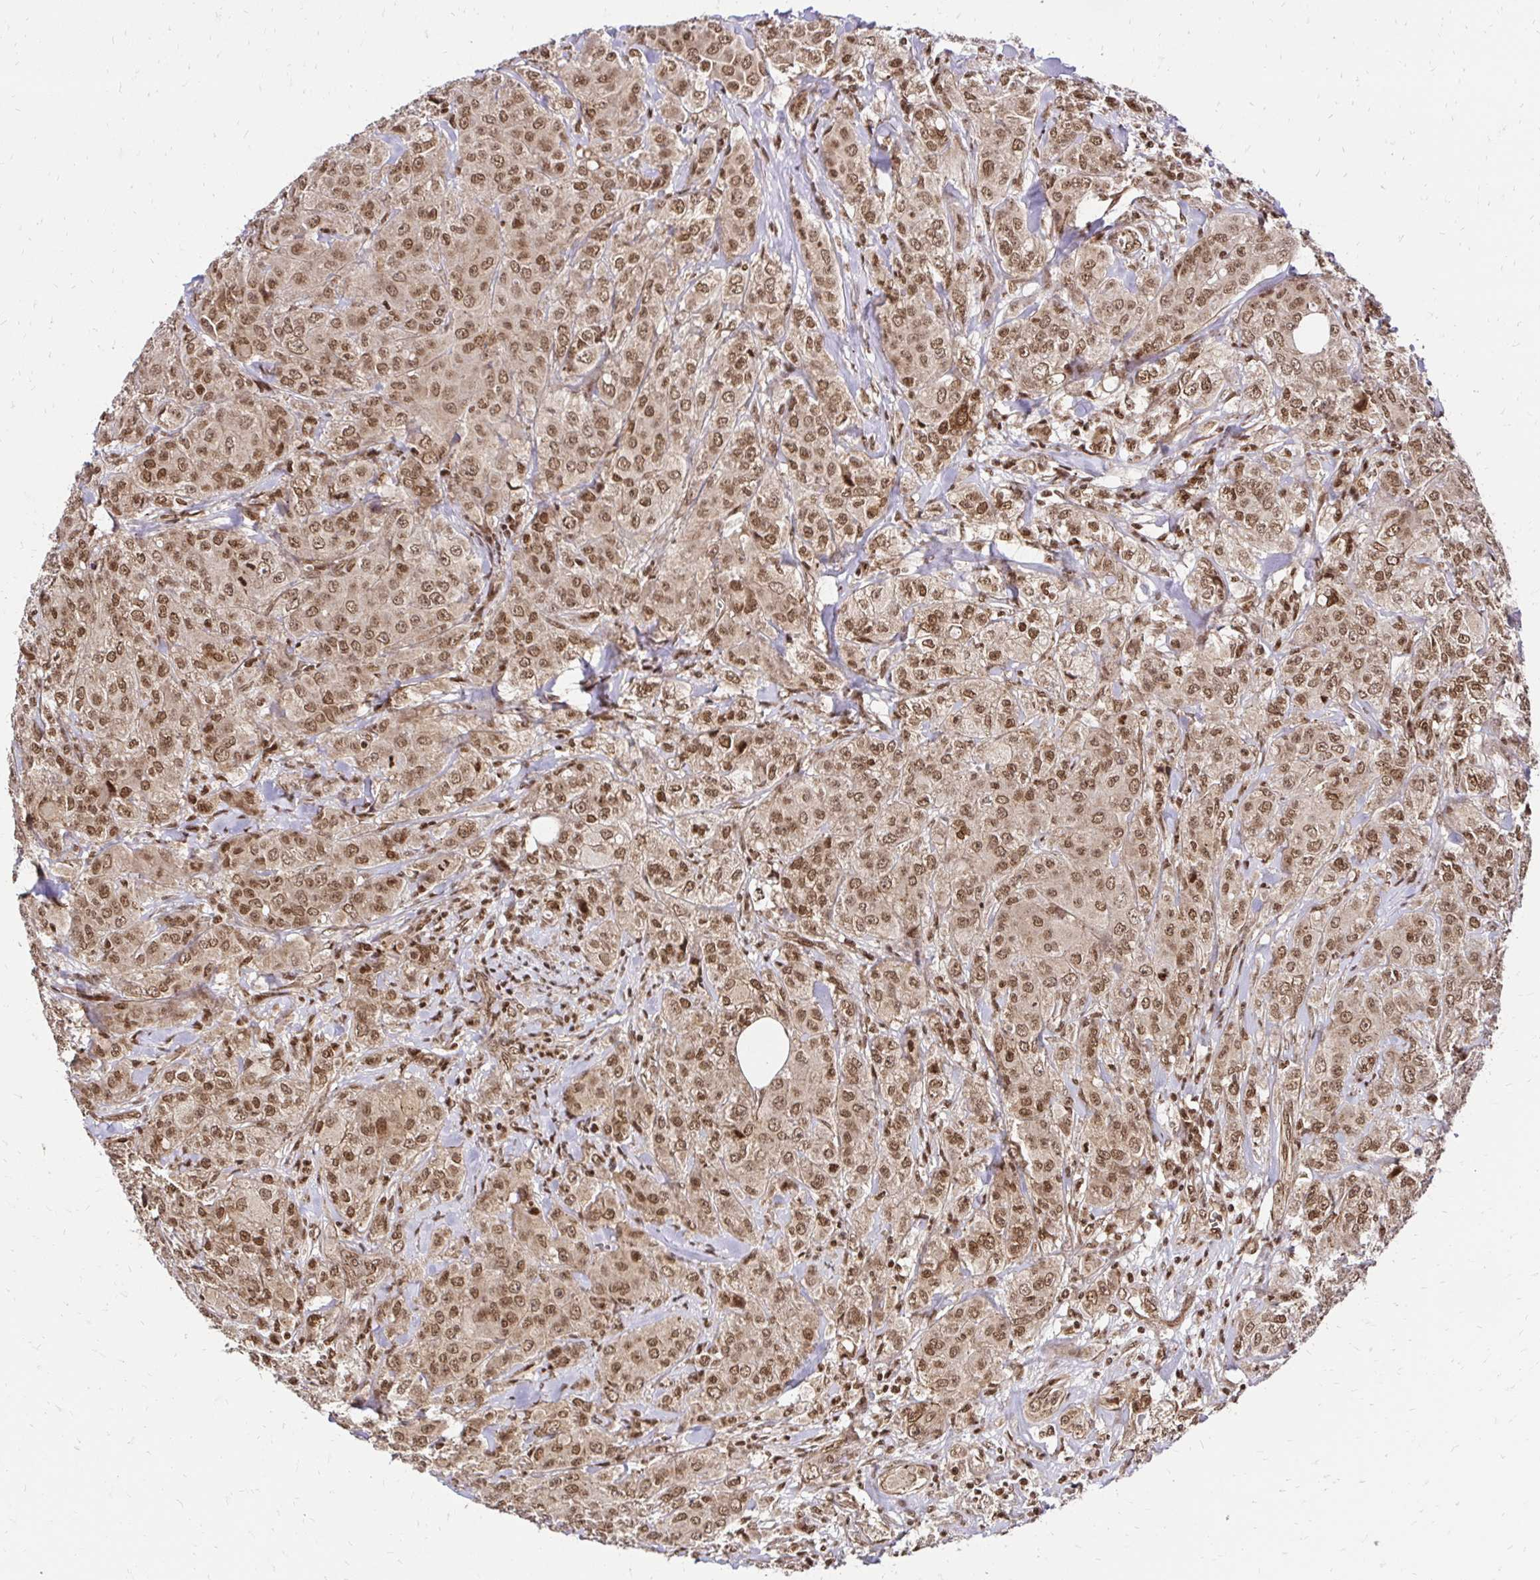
{"staining": {"intensity": "moderate", "quantity": ">75%", "location": "nuclear"}, "tissue": "breast cancer", "cell_type": "Tumor cells", "image_type": "cancer", "snomed": [{"axis": "morphology", "description": "Normal tissue, NOS"}, {"axis": "morphology", "description": "Duct carcinoma"}, {"axis": "topography", "description": "Breast"}], "caption": "This micrograph shows immunohistochemistry staining of human breast cancer (intraductal carcinoma), with medium moderate nuclear positivity in about >75% of tumor cells.", "gene": "GLYR1", "patient": {"sex": "female", "age": 43}}